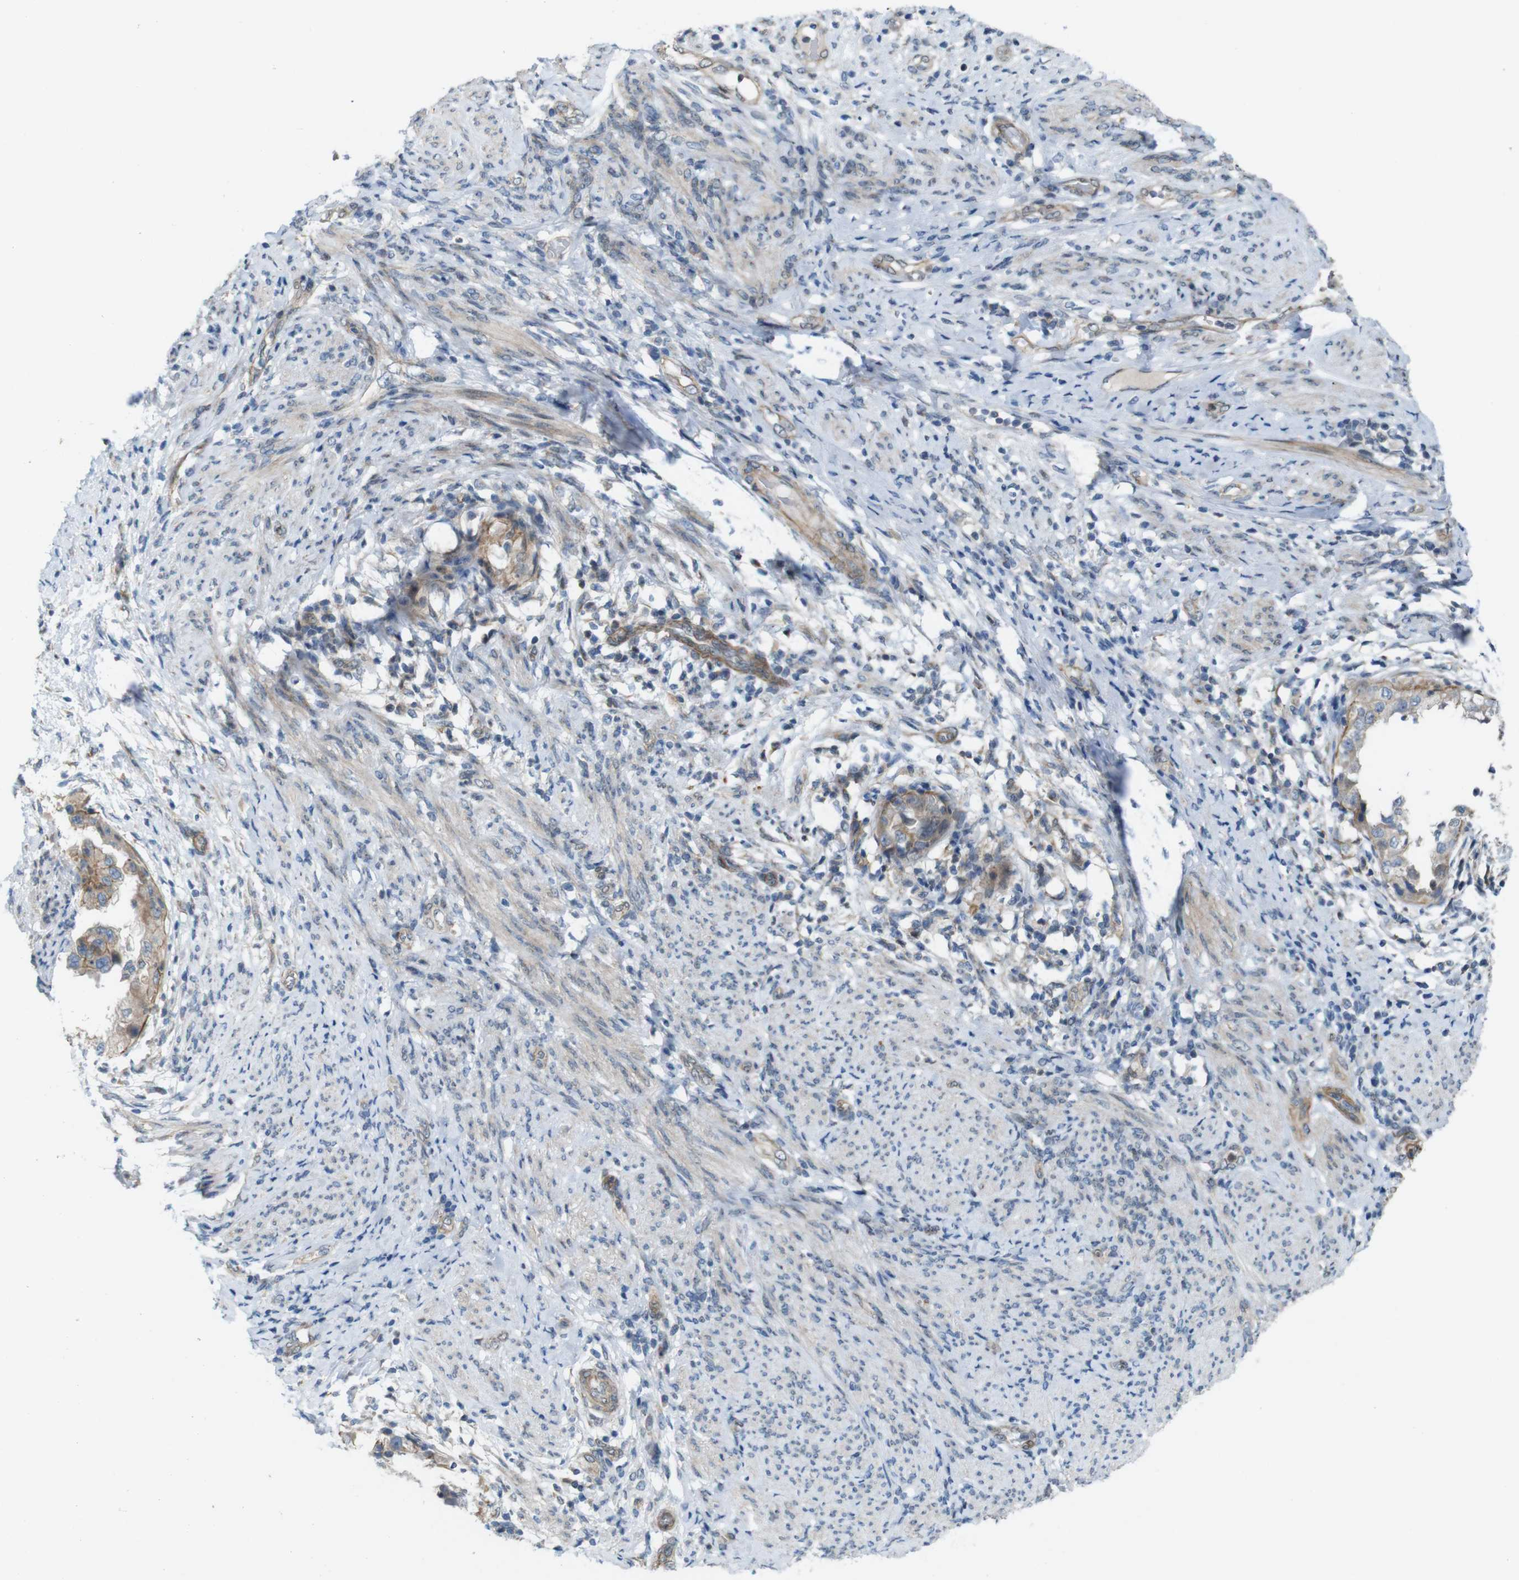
{"staining": {"intensity": "weak", "quantity": ">75%", "location": "cytoplasmic/membranous"}, "tissue": "endometrial cancer", "cell_type": "Tumor cells", "image_type": "cancer", "snomed": [{"axis": "morphology", "description": "Adenocarcinoma, NOS"}, {"axis": "topography", "description": "Endometrium"}], "caption": "Immunohistochemistry of endometrial adenocarcinoma shows low levels of weak cytoplasmic/membranous expression in about >75% of tumor cells. The staining was performed using DAB to visualize the protein expression in brown, while the nuclei were stained in blue with hematoxylin (Magnification: 20x).", "gene": "SKI", "patient": {"sex": "female", "age": 85}}